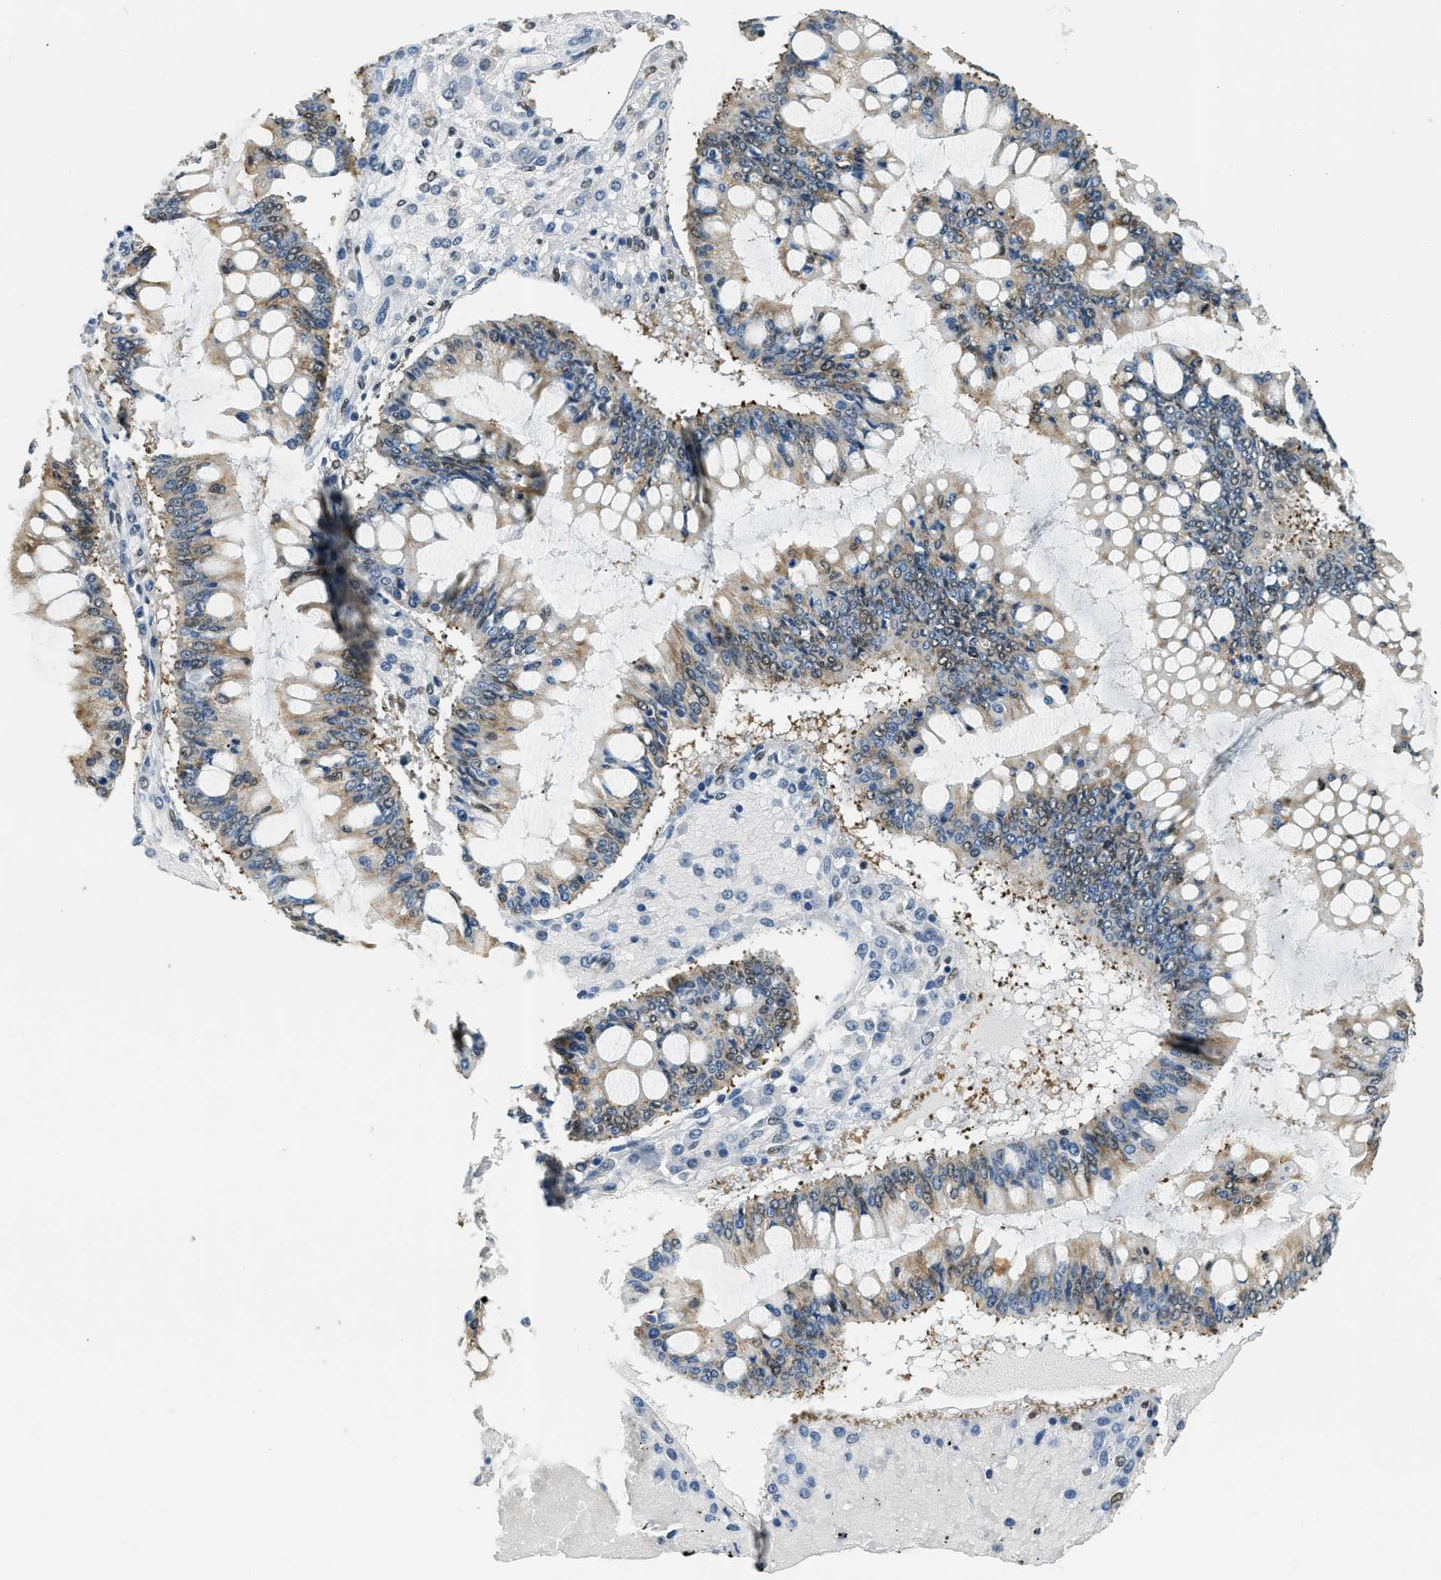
{"staining": {"intensity": "weak", "quantity": ">75%", "location": "cytoplasmic/membranous"}, "tissue": "ovarian cancer", "cell_type": "Tumor cells", "image_type": "cancer", "snomed": [{"axis": "morphology", "description": "Cystadenocarcinoma, mucinous, NOS"}, {"axis": "topography", "description": "Ovary"}], "caption": "Human ovarian cancer (mucinous cystadenocarcinoma) stained with a brown dye shows weak cytoplasmic/membranous positive staining in about >75% of tumor cells.", "gene": "RAB11FIP1", "patient": {"sex": "female", "age": 73}}